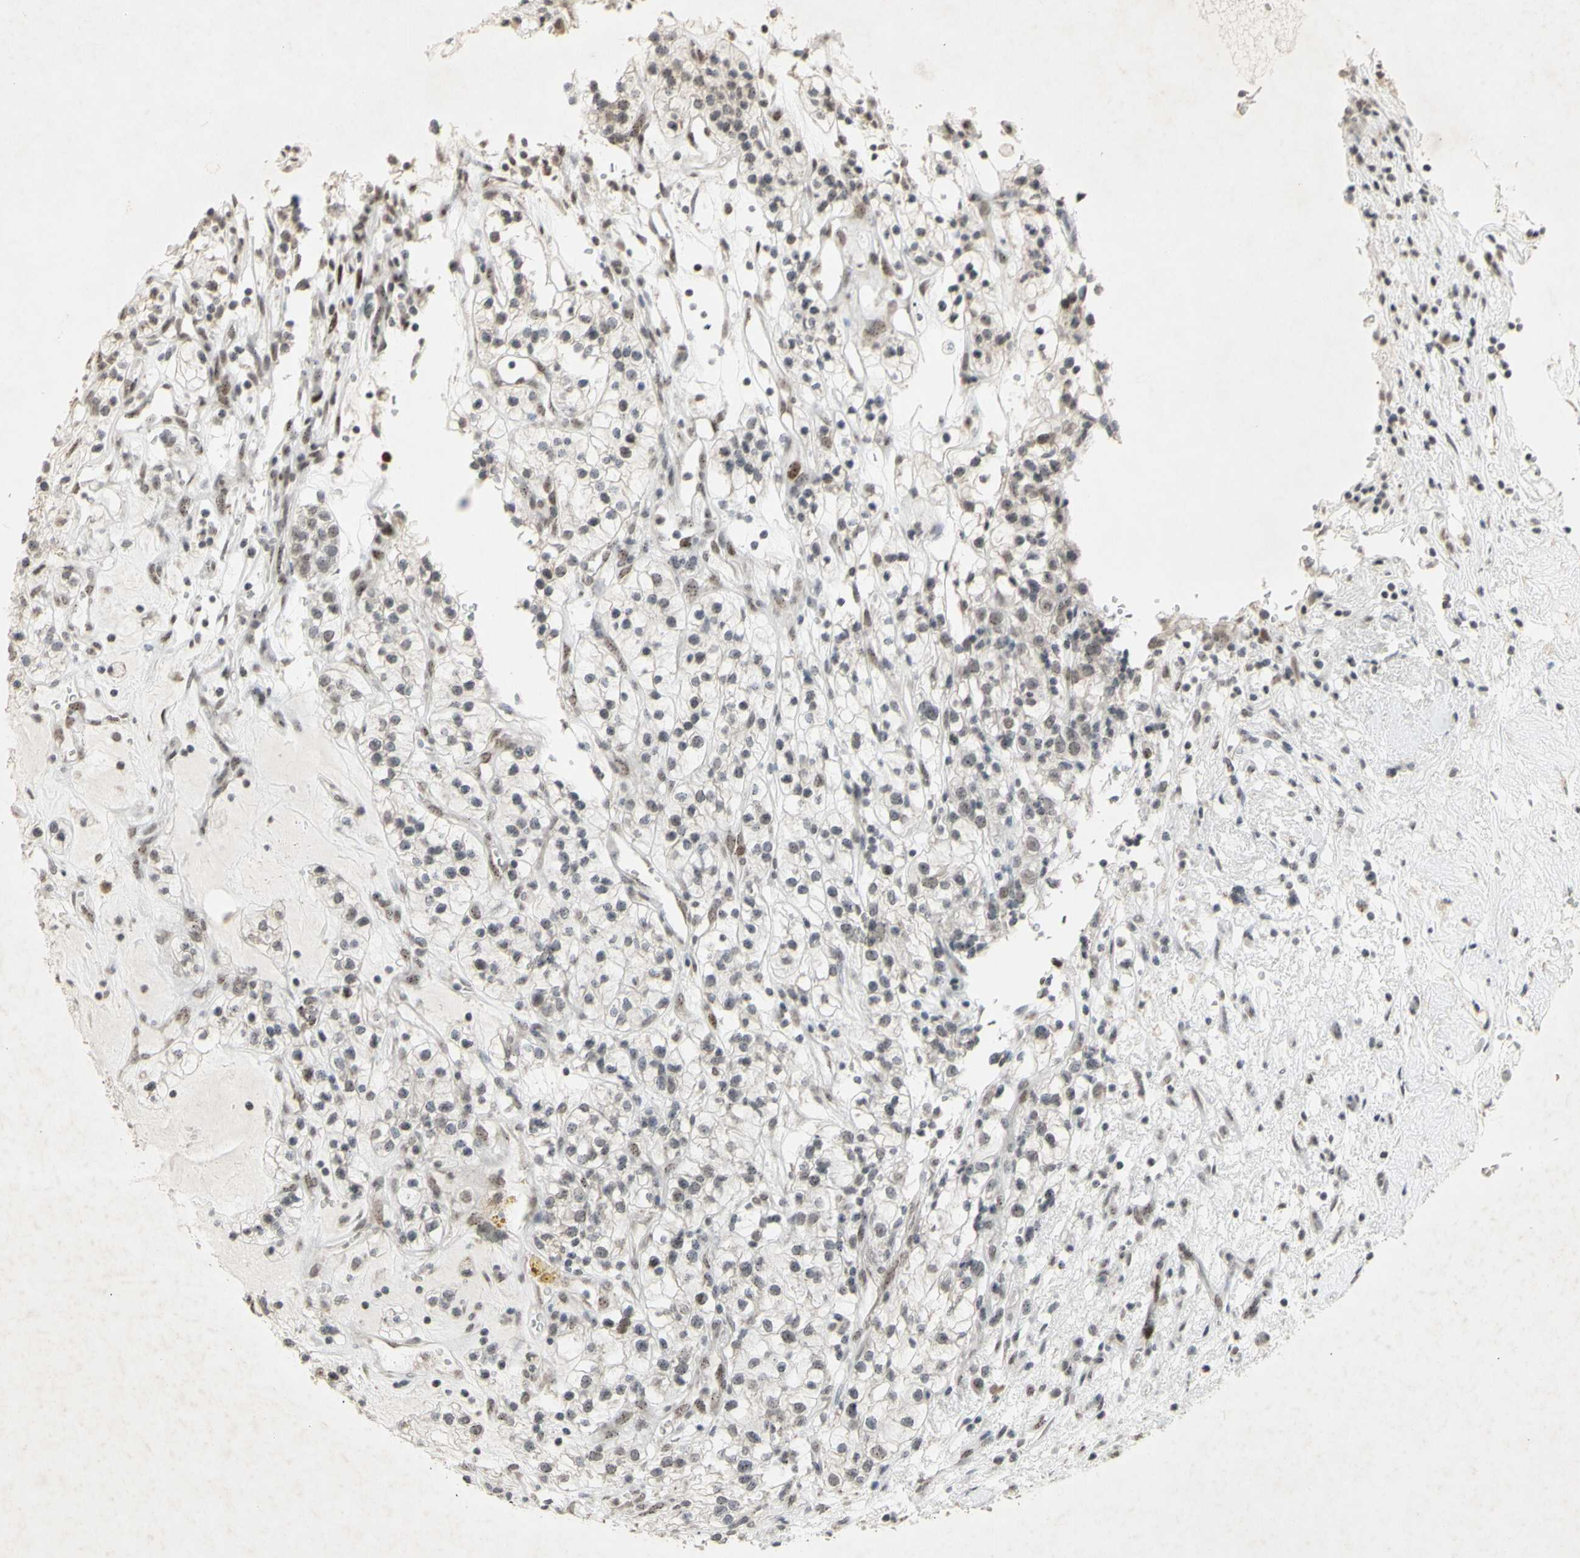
{"staining": {"intensity": "weak", "quantity": "25%-75%", "location": "nuclear"}, "tissue": "renal cancer", "cell_type": "Tumor cells", "image_type": "cancer", "snomed": [{"axis": "morphology", "description": "Adenocarcinoma, NOS"}, {"axis": "topography", "description": "Kidney"}], "caption": "Immunohistochemical staining of human renal cancer (adenocarcinoma) demonstrates weak nuclear protein staining in approximately 25%-75% of tumor cells.", "gene": "CENPB", "patient": {"sex": "female", "age": 57}}